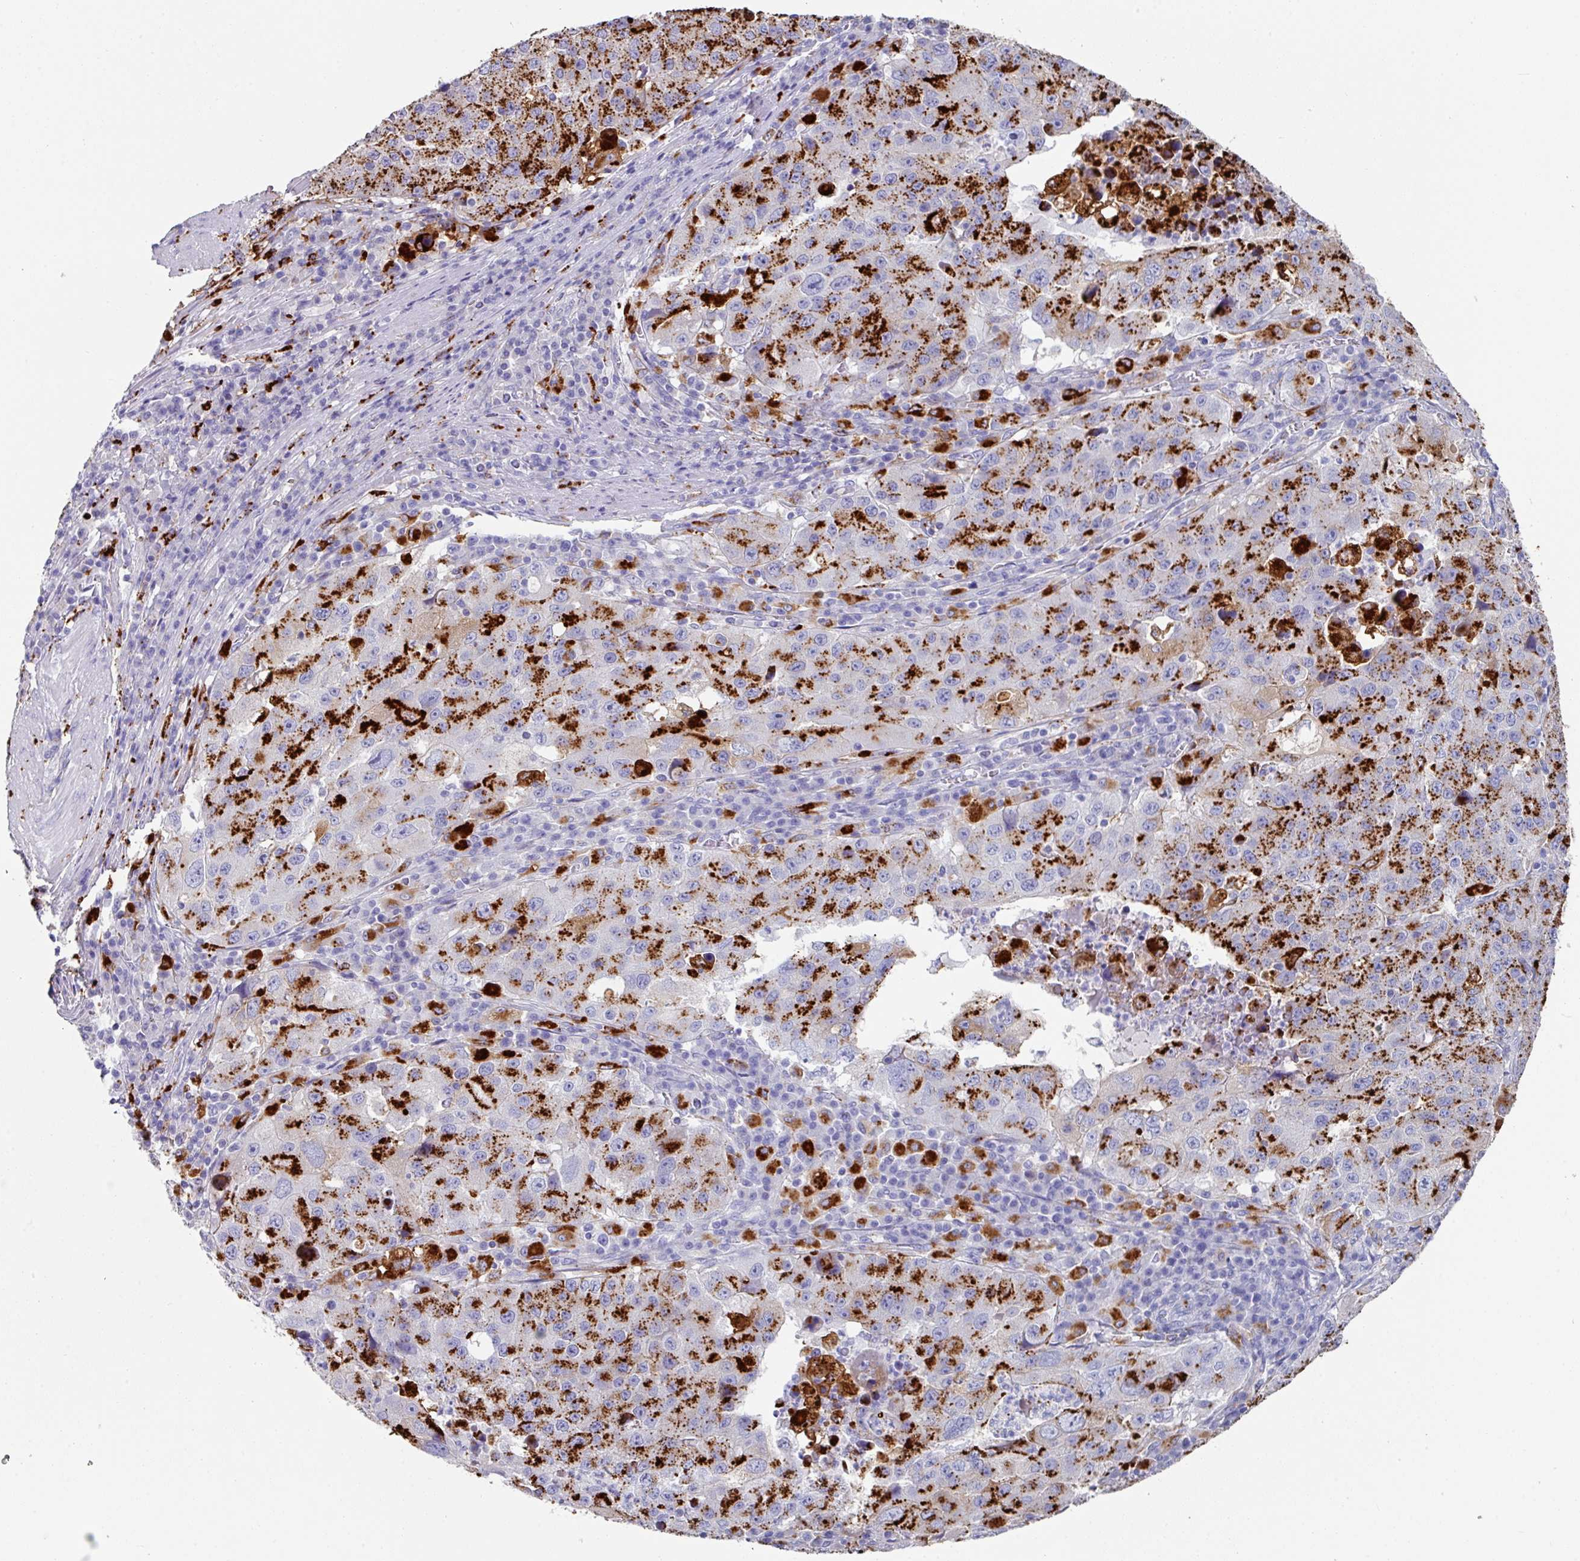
{"staining": {"intensity": "strong", "quantity": ">75%", "location": "cytoplasmic/membranous"}, "tissue": "stomach cancer", "cell_type": "Tumor cells", "image_type": "cancer", "snomed": [{"axis": "morphology", "description": "Adenocarcinoma, NOS"}, {"axis": "topography", "description": "Stomach"}], "caption": "The micrograph exhibits a brown stain indicating the presence of a protein in the cytoplasmic/membranous of tumor cells in stomach adenocarcinoma. The staining was performed using DAB, with brown indicating positive protein expression. Nuclei are stained blue with hematoxylin.", "gene": "CPVL", "patient": {"sex": "male", "age": 71}}